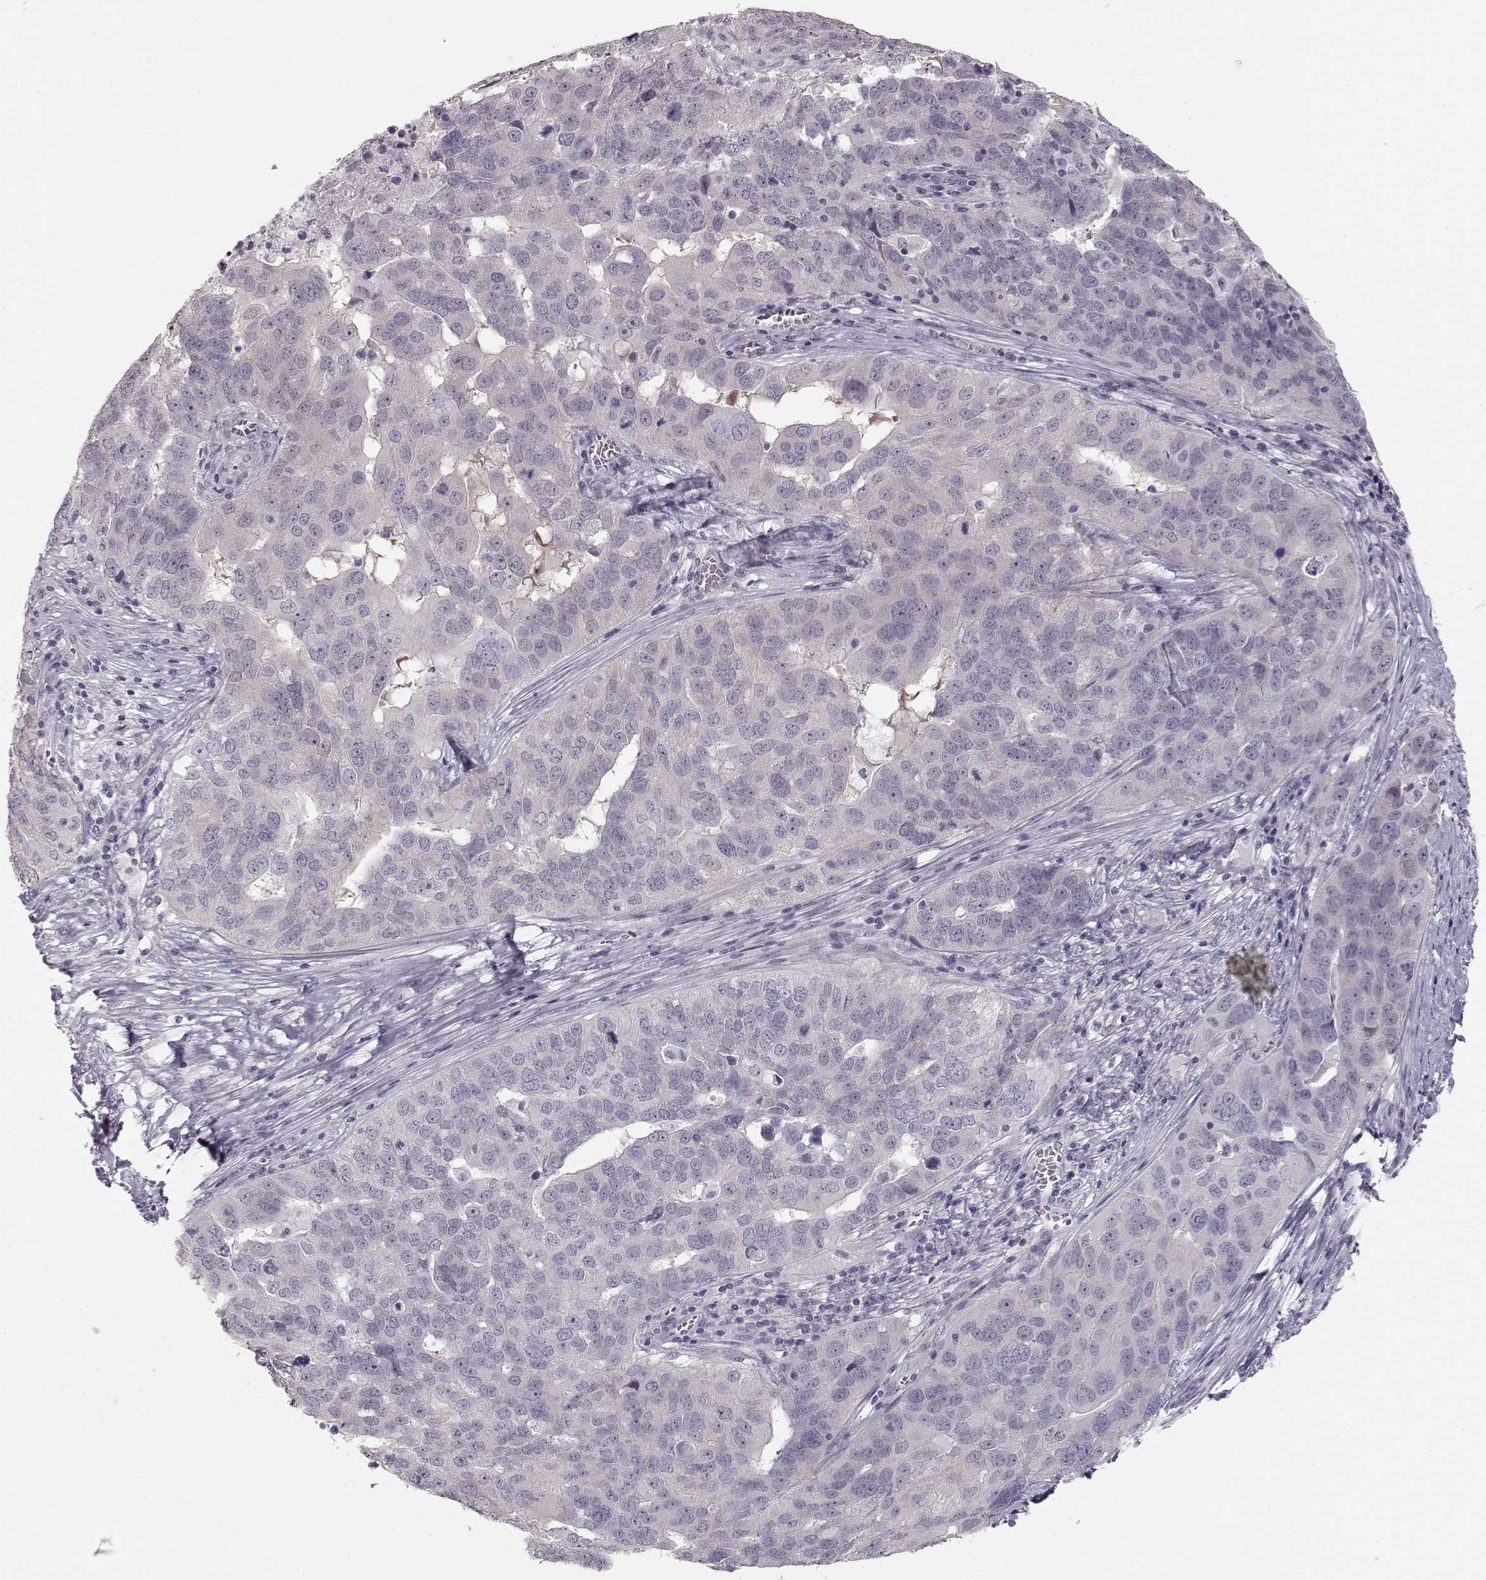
{"staining": {"intensity": "negative", "quantity": "none", "location": "none"}, "tissue": "ovarian cancer", "cell_type": "Tumor cells", "image_type": "cancer", "snomed": [{"axis": "morphology", "description": "Carcinoma, endometroid"}, {"axis": "topography", "description": "Soft tissue"}, {"axis": "topography", "description": "Ovary"}], "caption": "Immunohistochemistry photomicrograph of neoplastic tissue: human endometroid carcinoma (ovarian) stained with DAB (3,3'-diaminobenzidine) shows no significant protein positivity in tumor cells.", "gene": "FAM205A", "patient": {"sex": "female", "age": 52}}